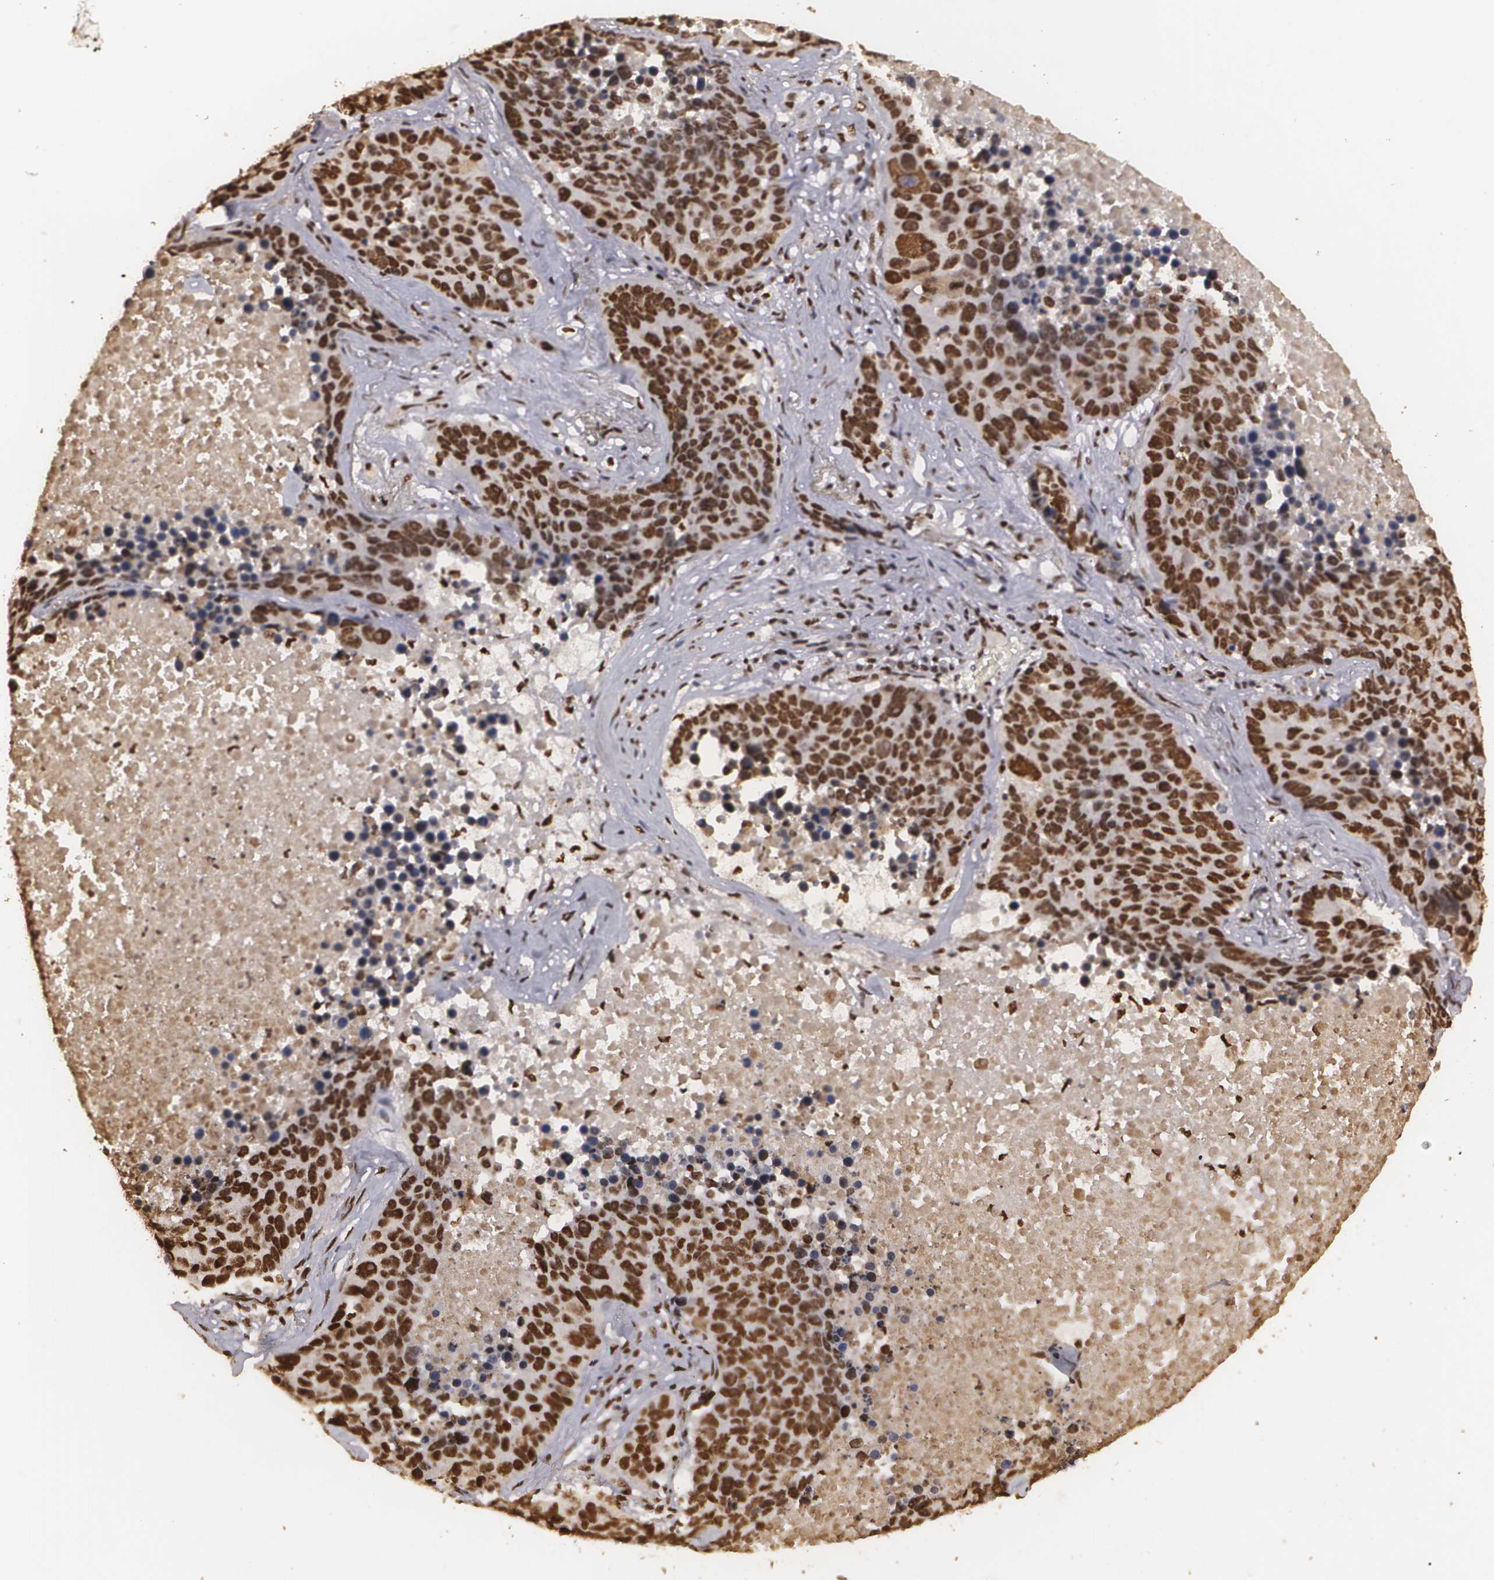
{"staining": {"intensity": "strong", "quantity": ">75%", "location": "nuclear"}, "tissue": "lung cancer", "cell_type": "Tumor cells", "image_type": "cancer", "snomed": [{"axis": "morphology", "description": "Carcinoid, malignant, NOS"}, {"axis": "topography", "description": "Lung"}], "caption": "A high-resolution image shows immunohistochemistry (IHC) staining of carcinoid (malignant) (lung), which displays strong nuclear staining in approximately >75% of tumor cells. The staining is performed using DAB (3,3'-diaminobenzidine) brown chromogen to label protein expression. The nuclei are counter-stained blue using hematoxylin.", "gene": "RCOR1", "patient": {"sex": "male", "age": 60}}